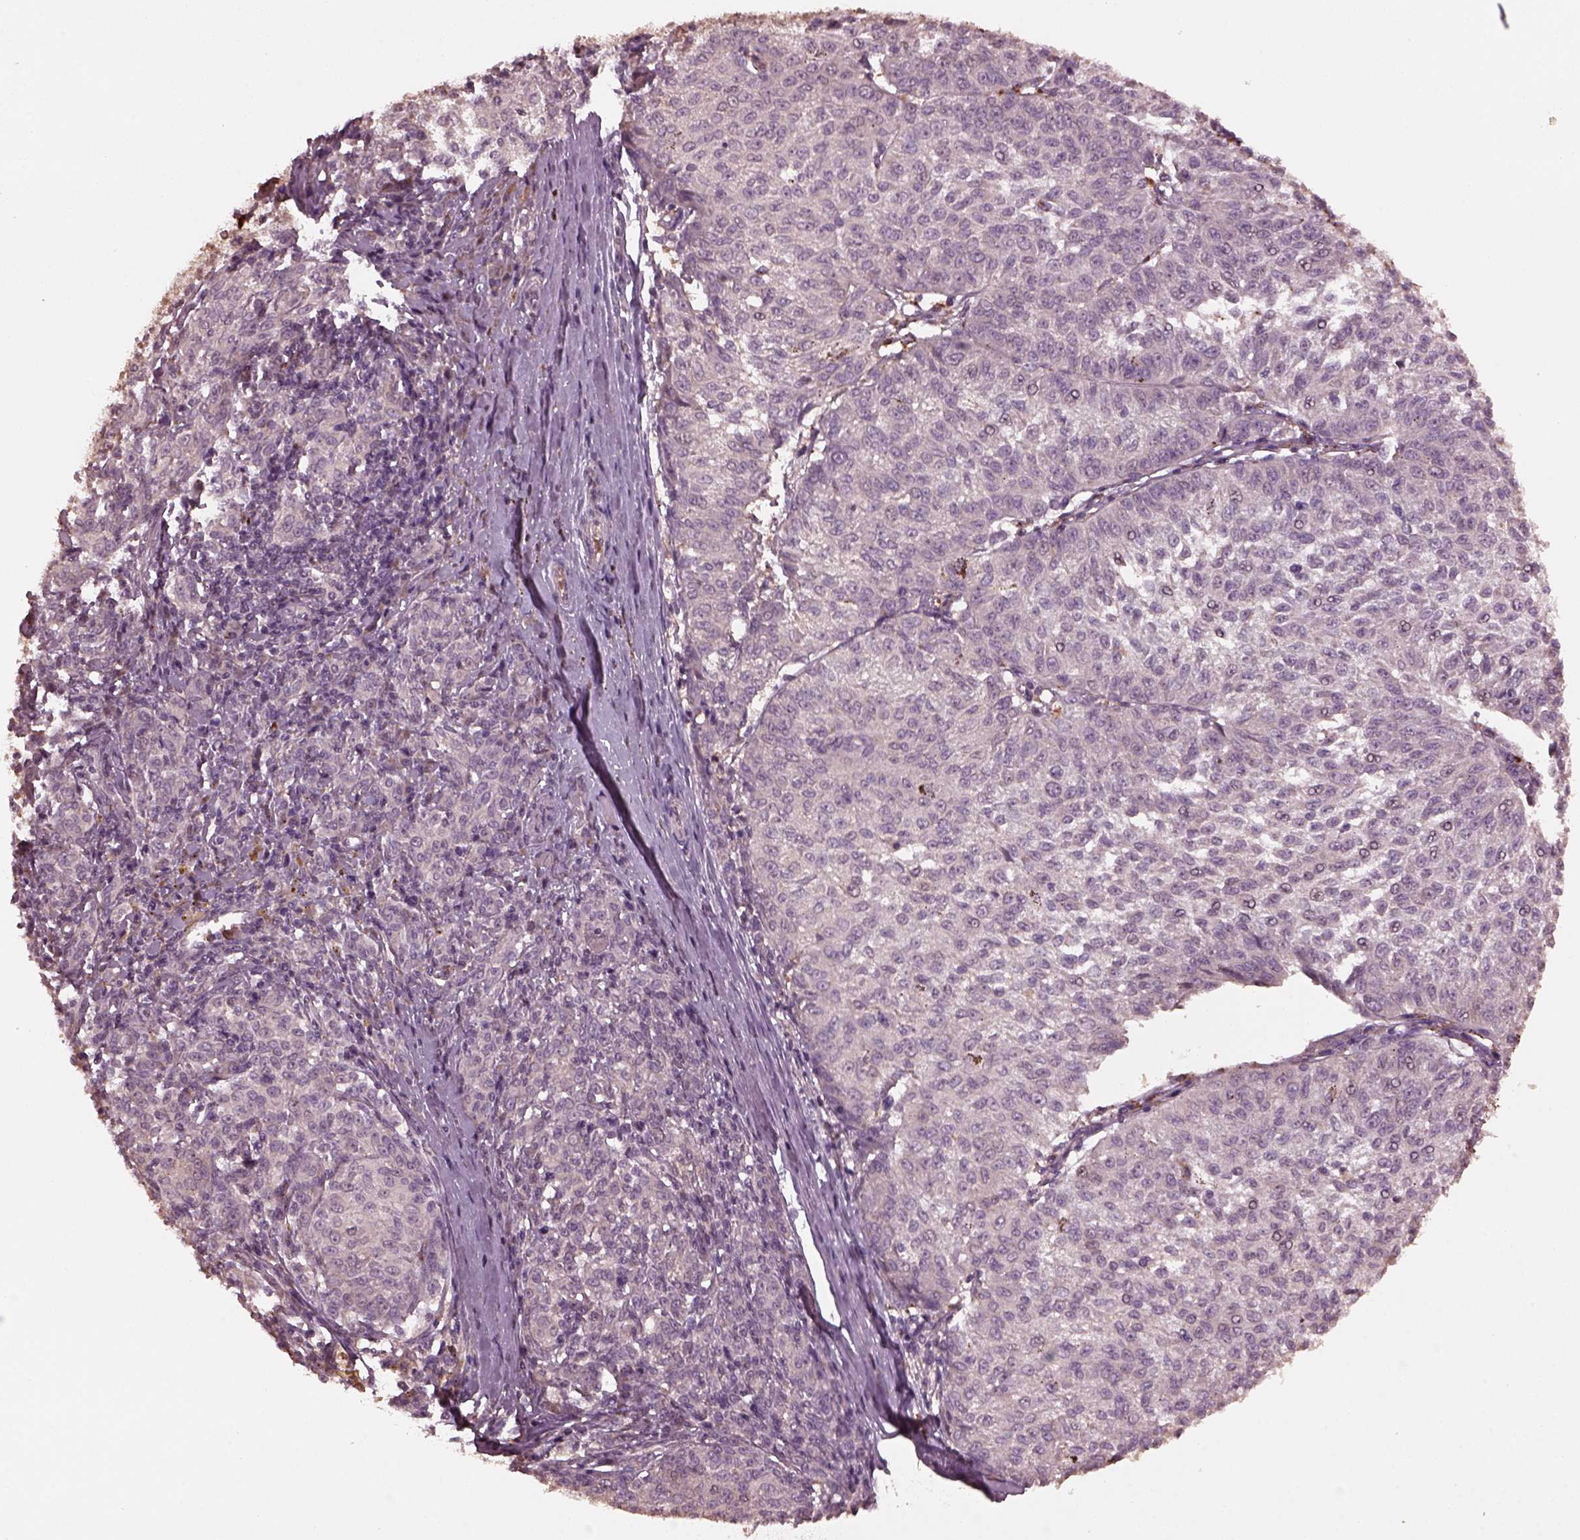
{"staining": {"intensity": "negative", "quantity": "none", "location": "none"}, "tissue": "melanoma", "cell_type": "Tumor cells", "image_type": "cancer", "snomed": [{"axis": "morphology", "description": "Malignant melanoma, NOS"}, {"axis": "topography", "description": "Skin"}], "caption": "There is no significant expression in tumor cells of malignant melanoma. (DAB (3,3'-diaminobenzidine) immunohistochemistry (IHC) visualized using brightfield microscopy, high magnification).", "gene": "RUFY3", "patient": {"sex": "female", "age": 72}}